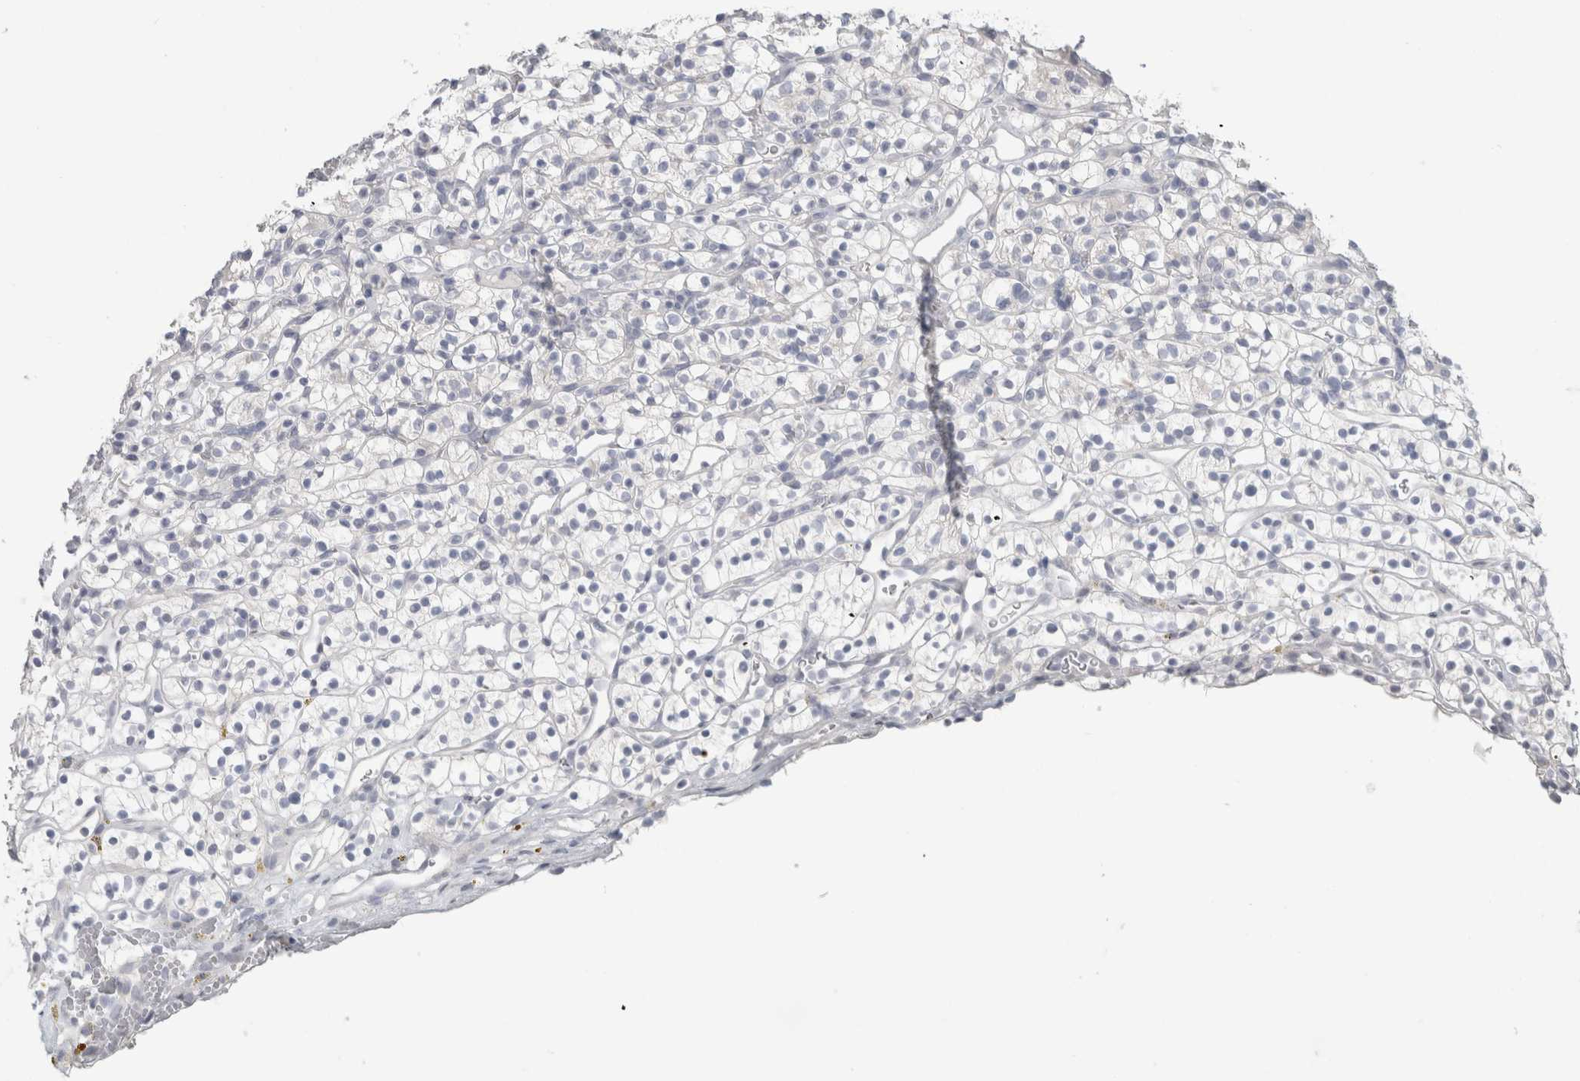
{"staining": {"intensity": "negative", "quantity": "none", "location": "none"}, "tissue": "renal cancer", "cell_type": "Tumor cells", "image_type": "cancer", "snomed": [{"axis": "morphology", "description": "Adenocarcinoma, NOS"}, {"axis": "topography", "description": "Kidney"}], "caption": "Immunohistochemistry (IHC) of human renal cancer (adenocarcinoma) demonstrates no positivity in tumor cells.", "gene": "SLC6A1", "patient": {"sex": "female", "age": 57}}